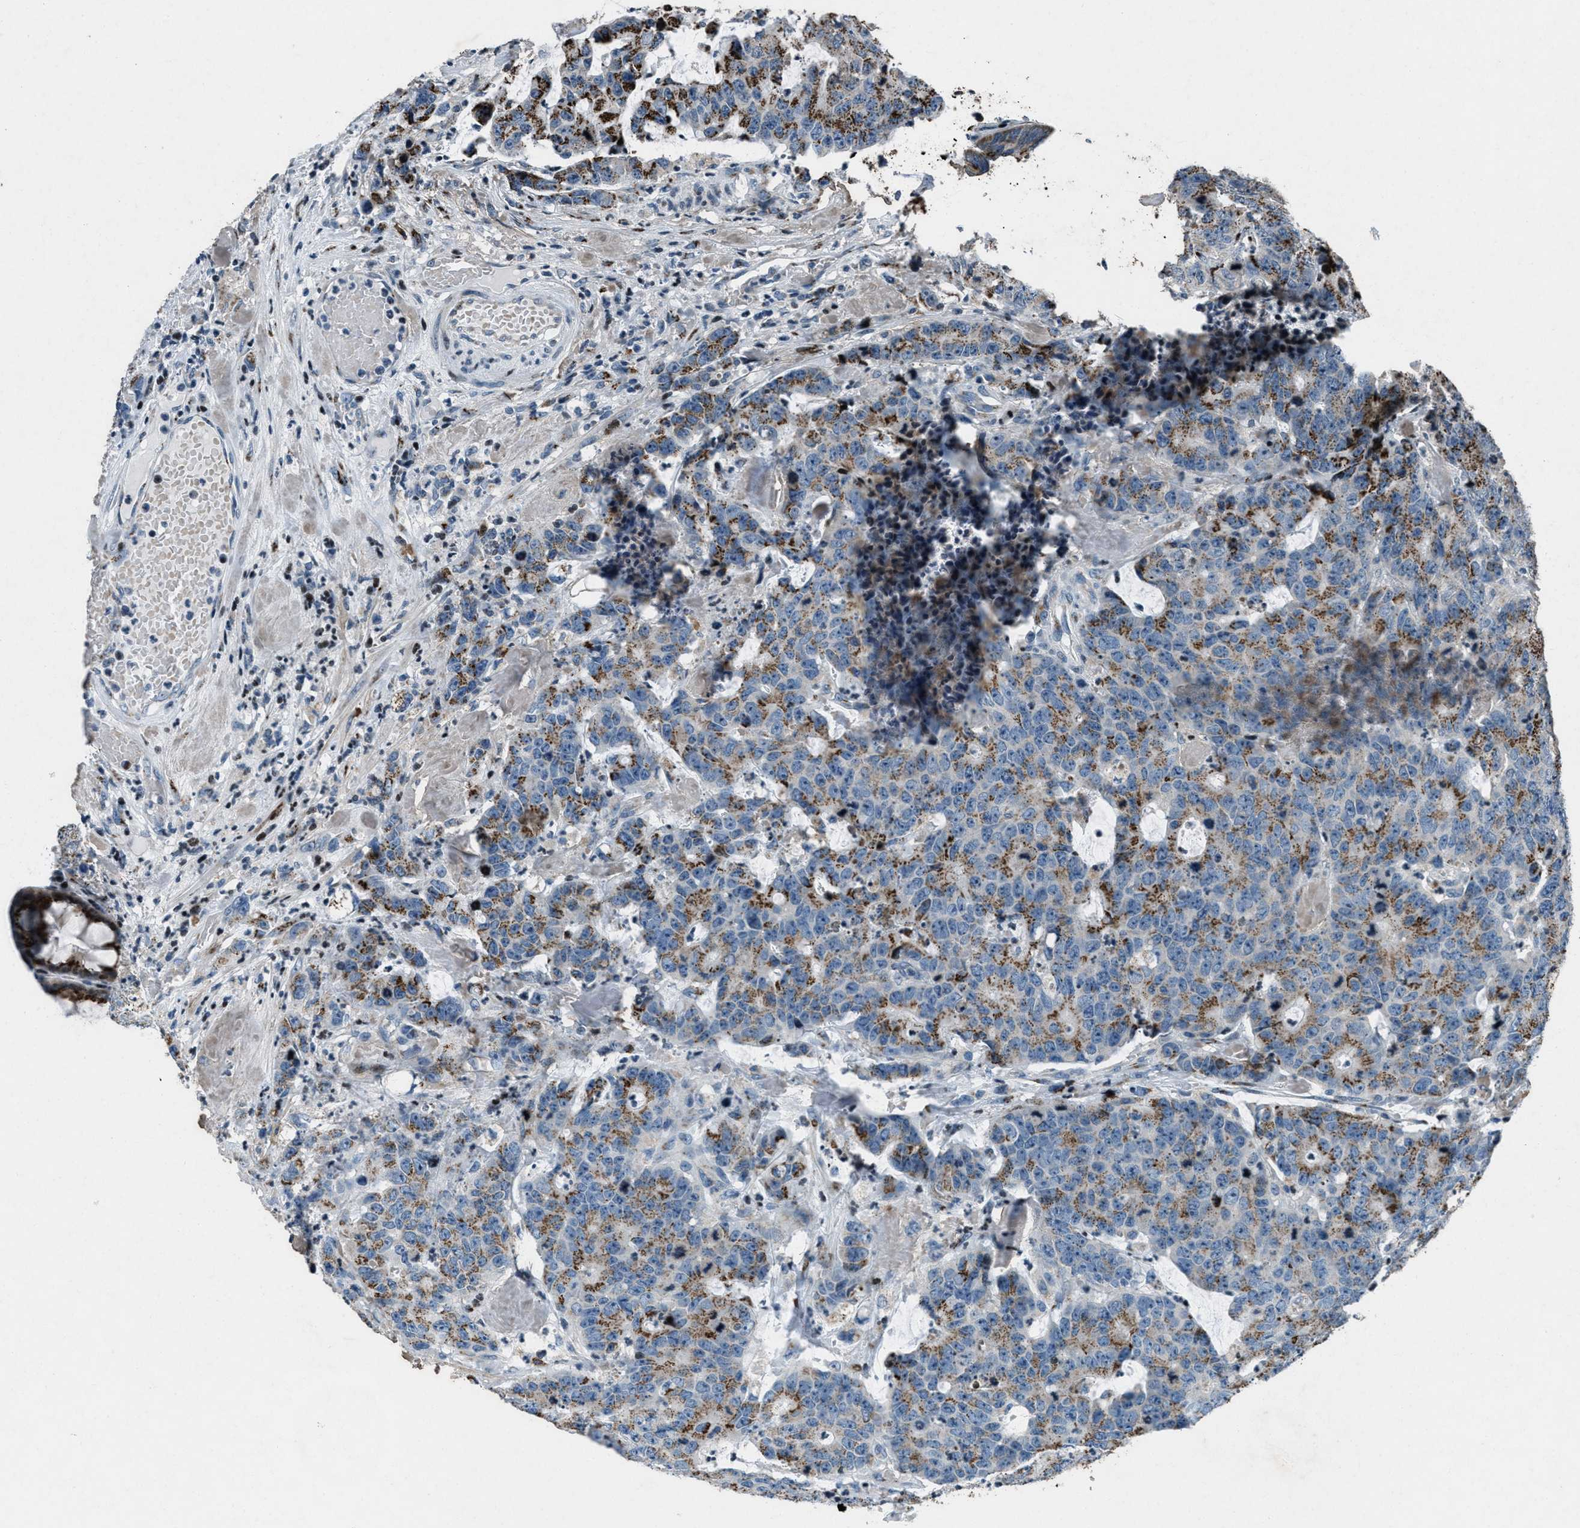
{"staining": {"intensity": "strong", "quantity": "25%-75%", "location": "cytoplasmic/membranous"}, "tissue": "colorectal cancer", "cell_type": "Tumor cells", "image_type": "cancer", "snomed": [{"axis": "morphology", "description": "Adenocarcinoma, NOS"}, {"axis": "topography", "description": "Colon"}], "caption": "Human colorectal cancer stained with a protein marker shows strong staining in tumor cells.", "gene": "GPC6", "patient": {"sex": "female", "age": 86}}